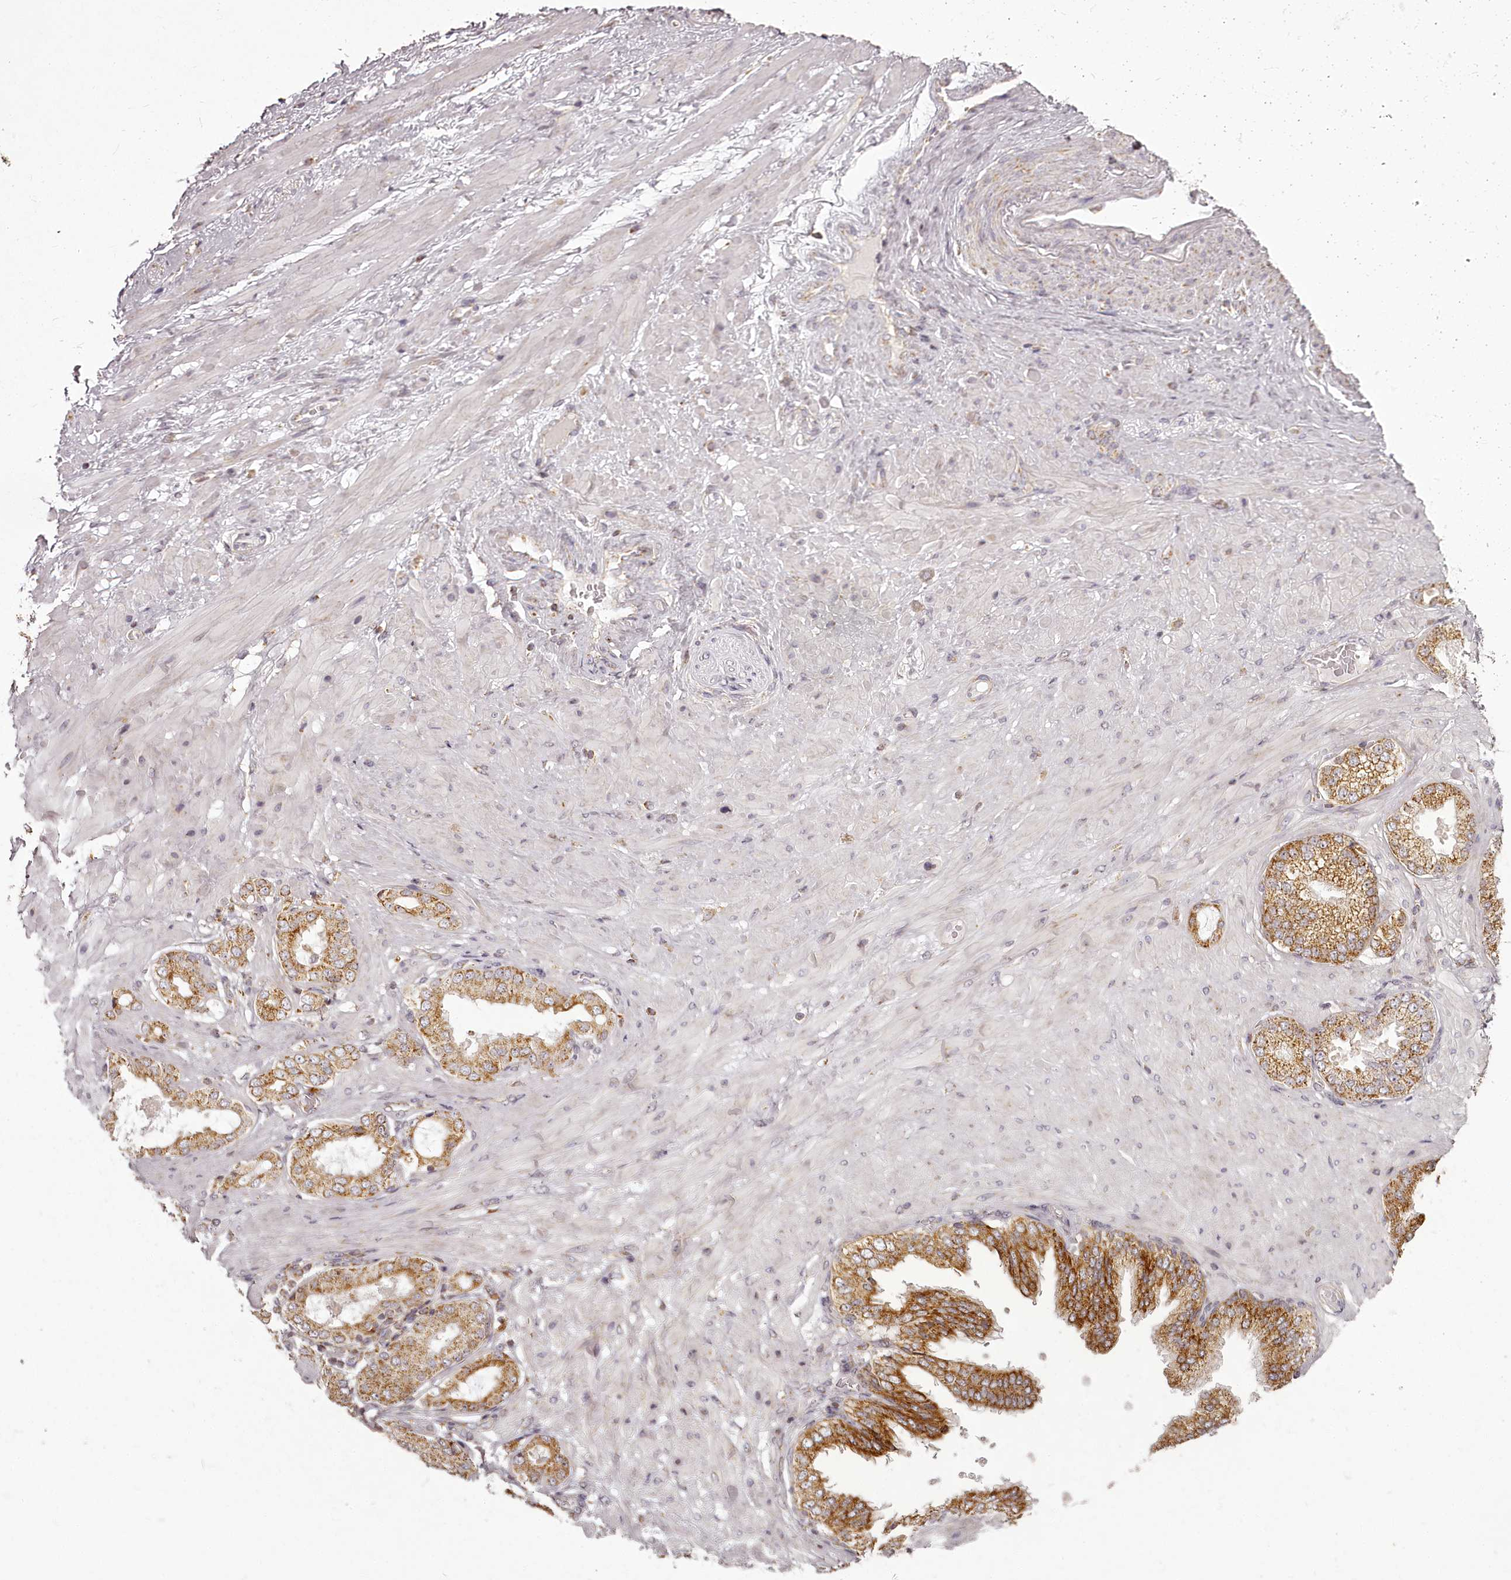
{"staining": {"intensity": "weak", "quantity": "25%-75%", "location": "cytoplasmic/membranous"}, "tissue": "adipose tissue", "cell_type": "Adipocytes", "image_type": "normal", "snomed": [{"axis": "morphology", "description": "Normal tissue, NOS"}, {"axis": "morphology", "description": "Adenocarcinoma, Low grade"}, {"axis": "topography", "description": "Prostate"}, {"axis": "topography", "description": "Peripheral nerve tissue"}], "caption": "The immunohistochemical stain shows weak cytoplasmic/membranous expression in adipocytes of benign adipose tissue.", "gene": "CHCHD2", "patient": {"sex": "male", "age": 63}}